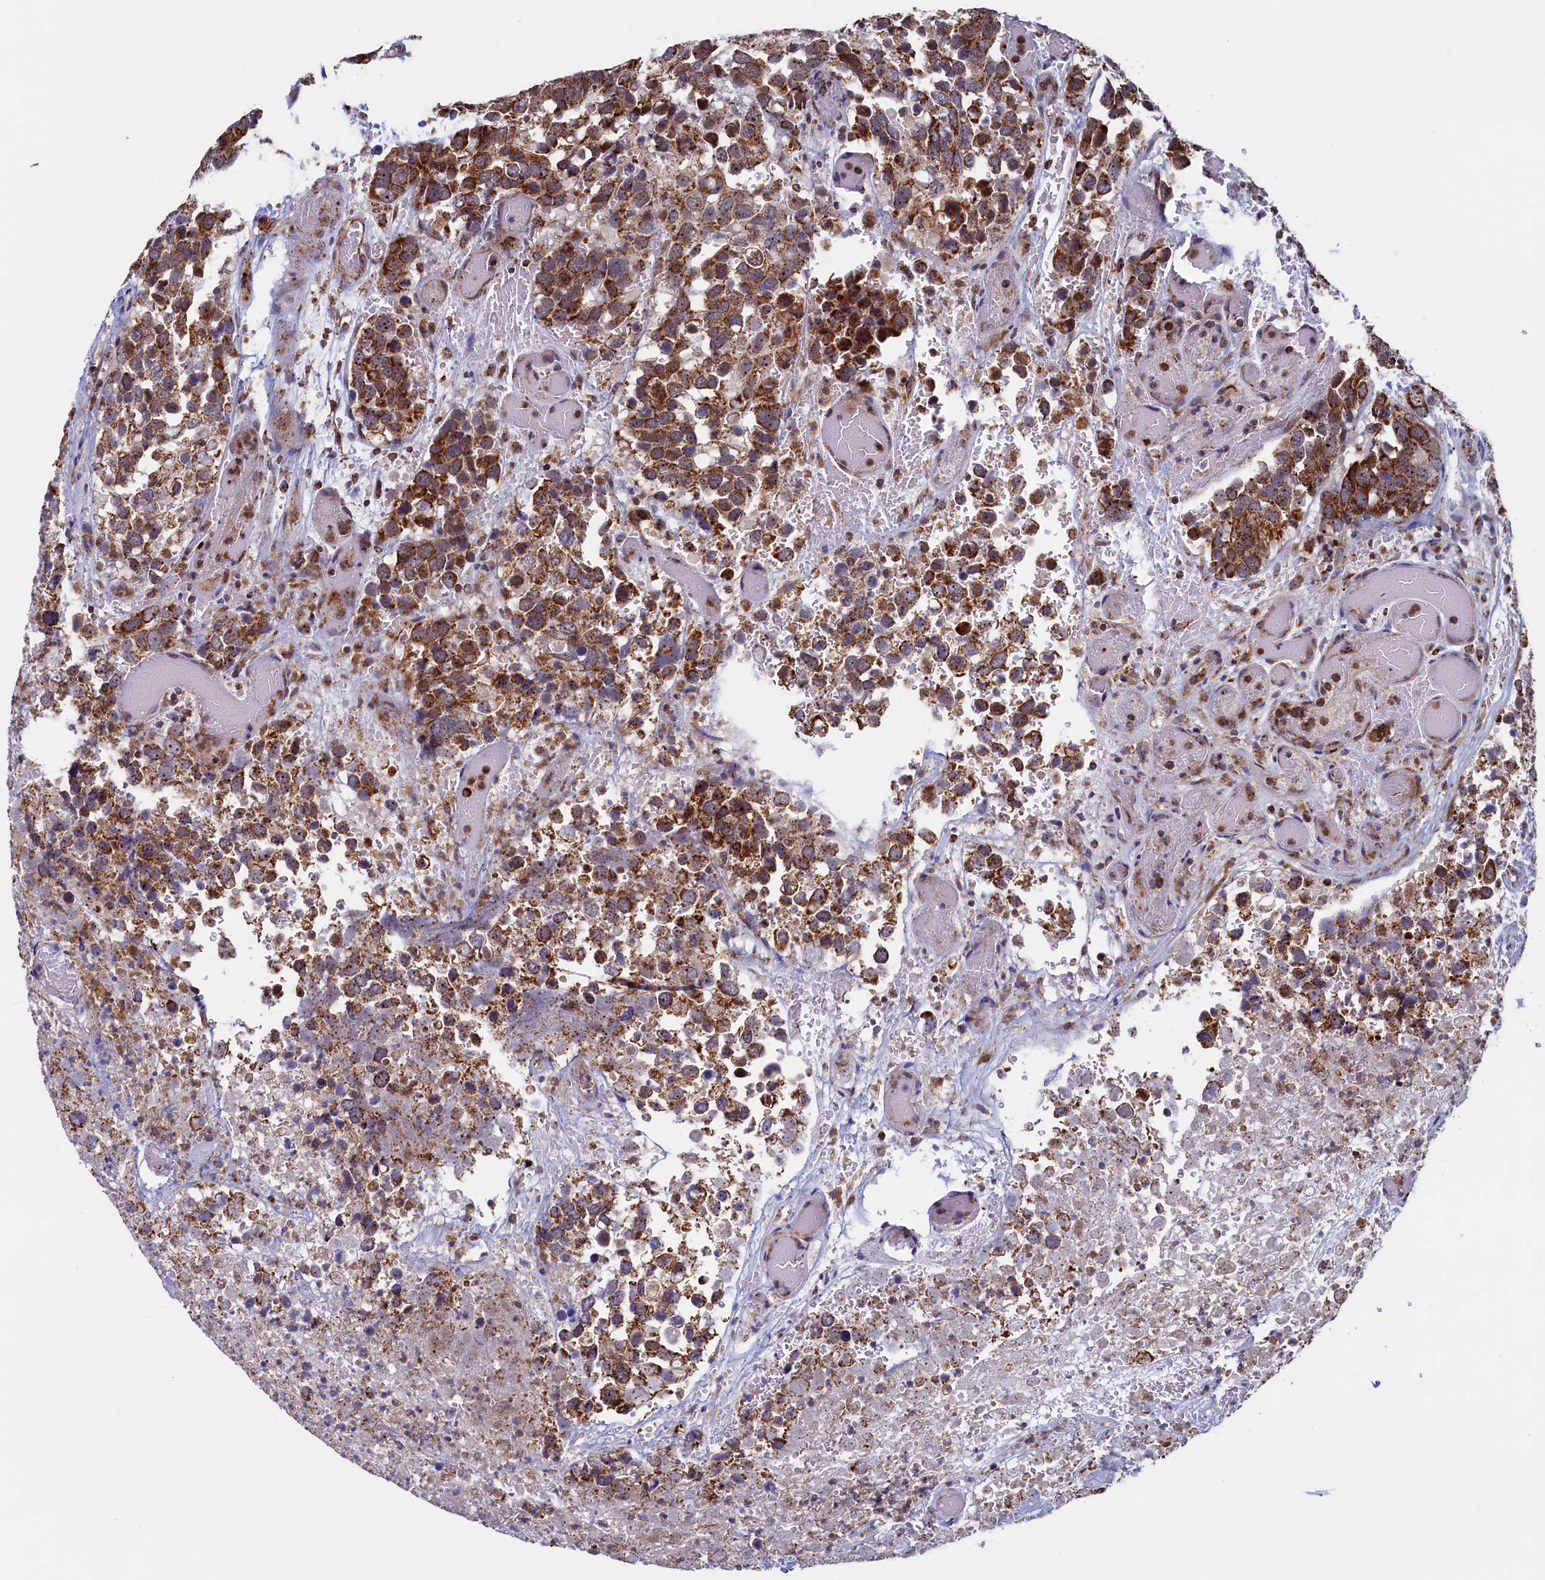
{"staining": {"intensity": "moderate", "quantity": ">75%", "location": "cytoplasmic/membranous,nuclear"}, "tissue": "breast cancer", "cell_type": "Tumor cells", "image_type": "cancer", "snomed": [{"axis": "morphology", "description": "Duct carcinoma"}, {"axis": "topography", "description": "Breast"}], "caption": "Protein expression analysis of breast cancer shows moderate cytoplasmic/membranous and nuclear positivity in about >75% of tumor cells.", "gene": "UBE3B", "patient": {"sex": "female", "age": 83}}